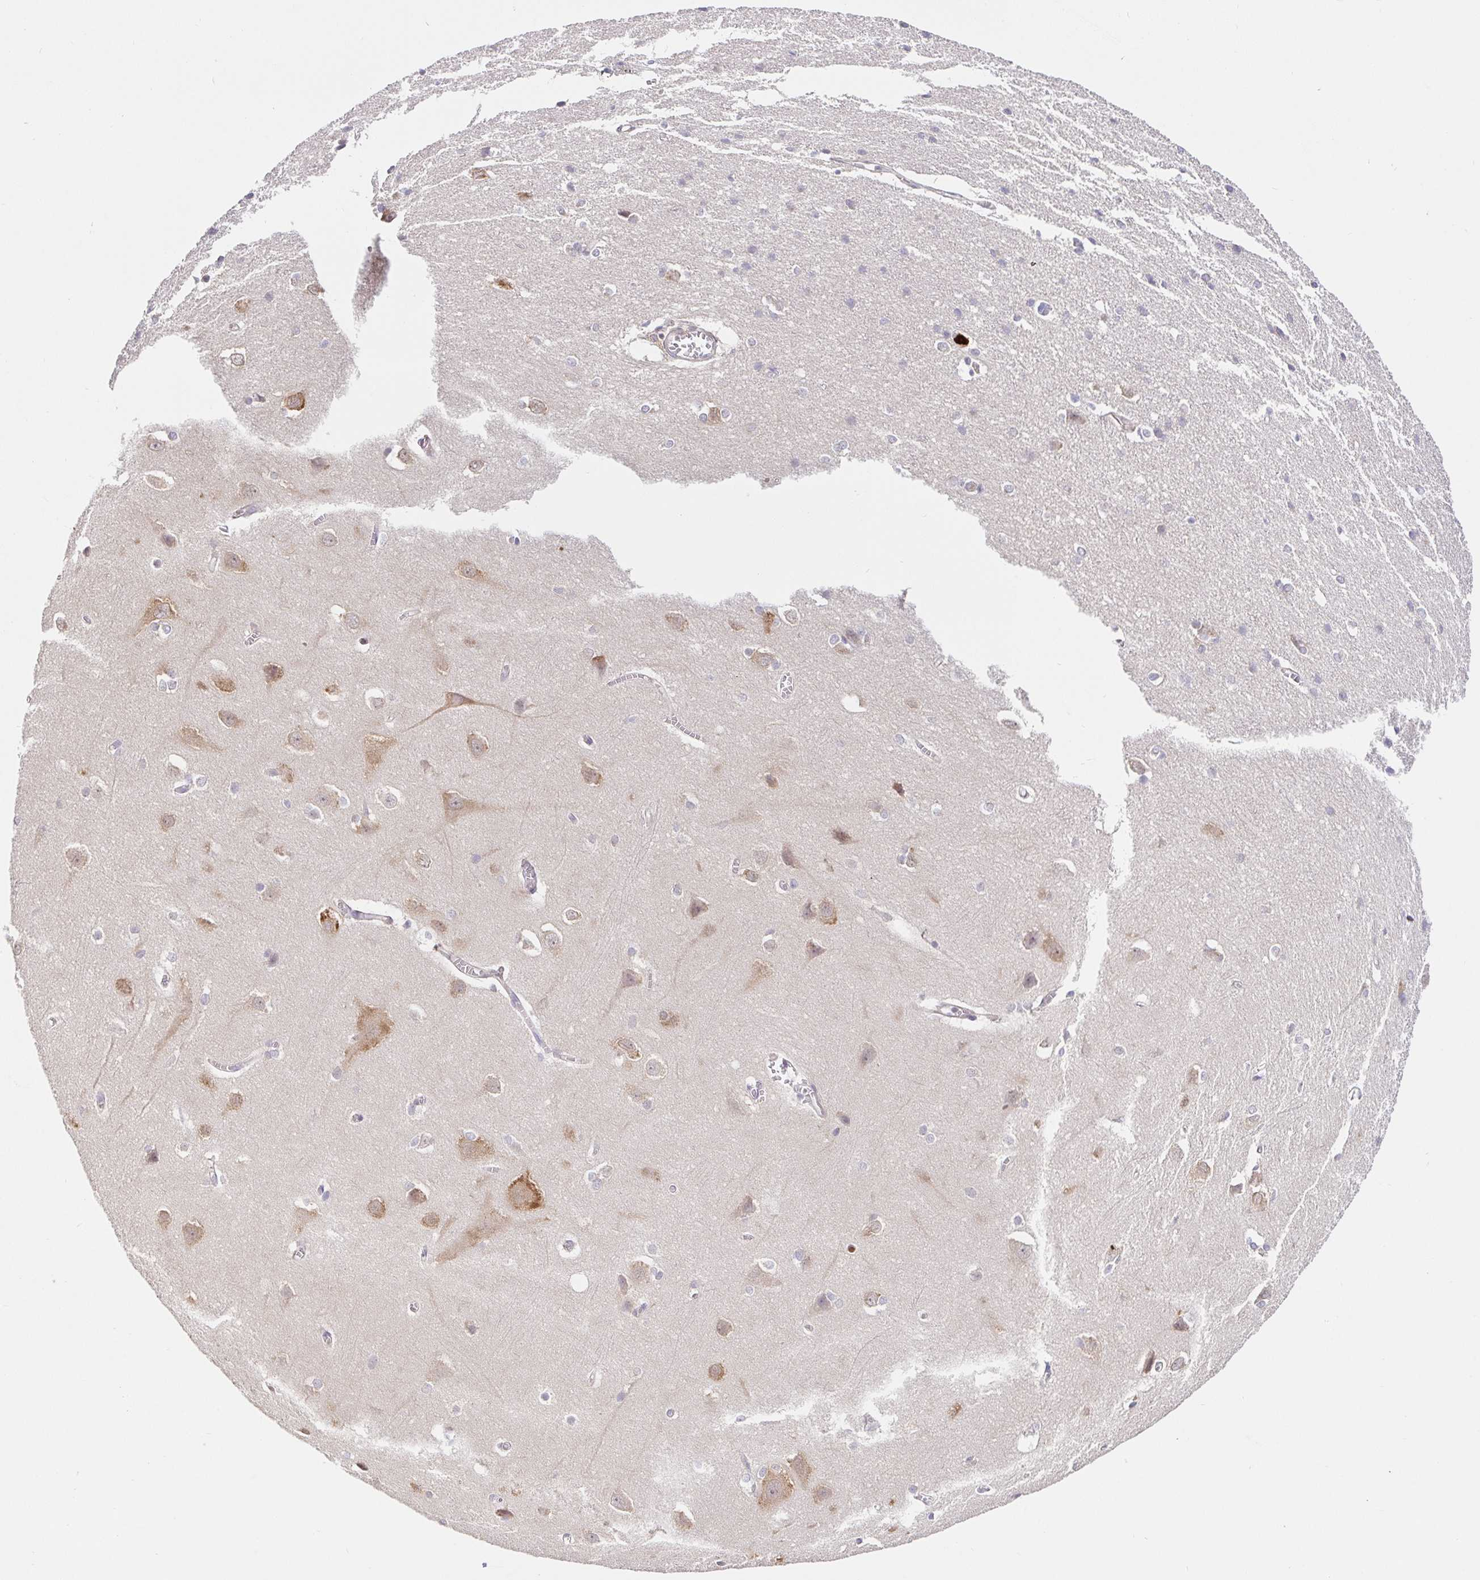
{"staining": {"intensity": "negative", "quantity": "none", "location": "none"}, "tissue": "cerebral cortex", "cell_type": "Endothelial cells", "image_type": "normal", "snomed": [{"axis": "morphology", "description": "Normal tissue, NOS"}, {"axis": "topography", "description": "Cerebral cortex"}], "caption": "Immunohistochemical staining of benign cerebral cortex reveals no significant staining in endothelial cells. (Immunohistochemistry (ihc), brightfield microscopy, high magnification).", "gene": "PDPK1", "patient": {"sex": "male", "age": 37}}